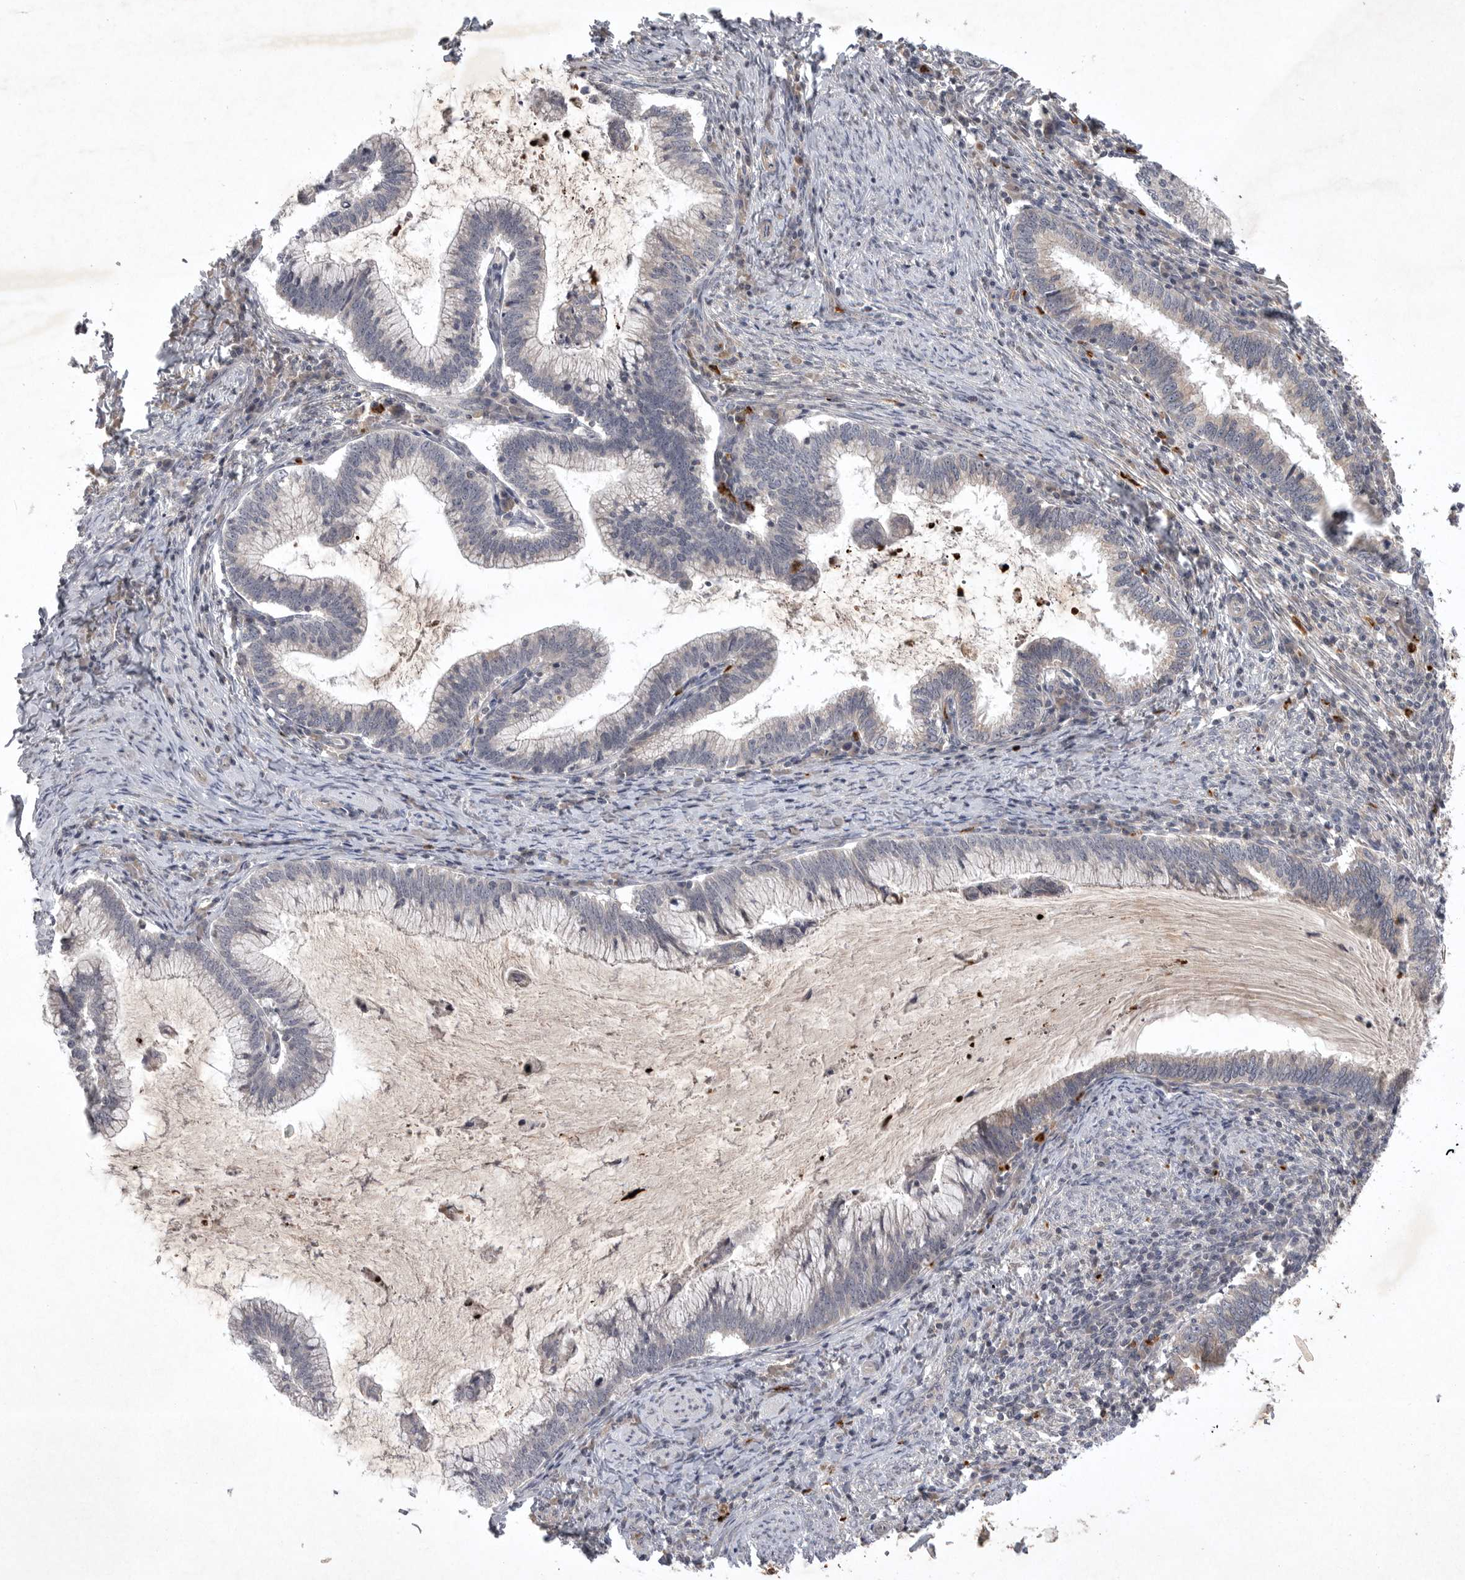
{"staining": {"intensity": "weak", "quantity": "<25%", "location": "cytoplasmic/membranous"}, "tissue": "cervical cancer", "cell_type": "Tumor cells", "image_type": "cancer", "snomed": [{"axis": "morphology", "description": "Adenocarcinoma, NOS"}, {"axis": "topography", "description": "Cervix"}], "caption": "DAB immunohistochemical staining of human adenocarcinoma (cervical) reveals no significant staining in tumor cells. The staining was performed using DAB to visualize the protein expression in brown, while the nuclei were stained in blue with hematoxylin (Magnification: 20x).", "gene": "UBE3D", "patient": {"sex": "female", "age": 36}}